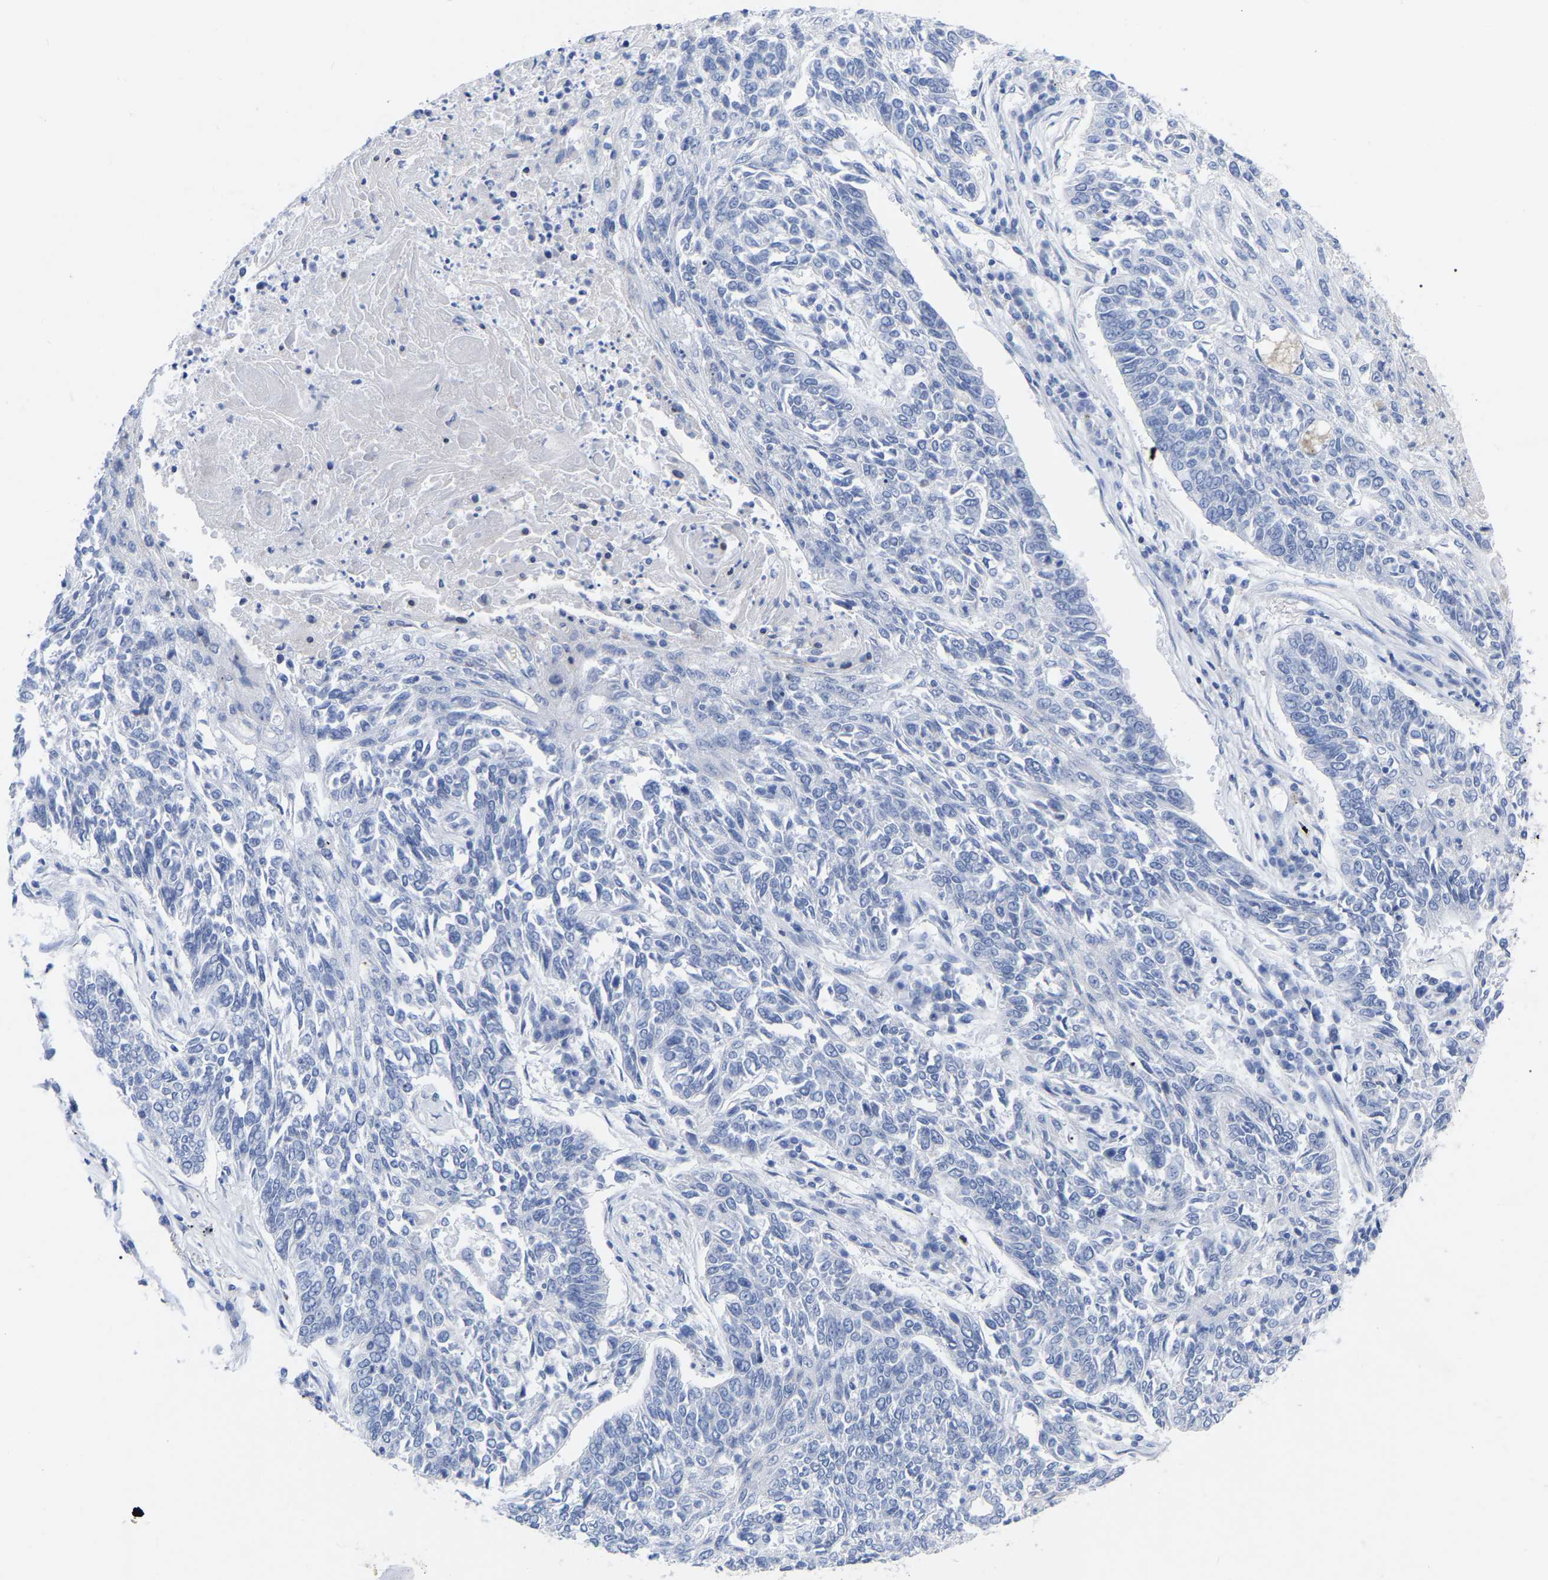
{"staining": {"intensity": "negative", "quantity": "none", "location": "none"}, "tissue": "lung cancer", "cell_type": "Tumor cells", "image_type": "cancer", "snomed": [{"axis": "morphology", "description": "Normal tissue, NOS"}, {"axis": "morphology", "description": "Squamous cell carcinoma, NOS"}, {"axis": "topography", "description": "Cartilage tissue"}, {"axis": "topography", "description": "Bronchus"}, {"axis": "topography", "description": "Lung"}], "caption": "Immunohistochemistry (IHC) image of neoplastic tissue: lung cancer stained with DAB (3,3'-diaminobenzidine) demonstrates no significant protein expression in tumor cells.", "gene": "ZNF629", "patient": {"sex": "female", "age": 49}}